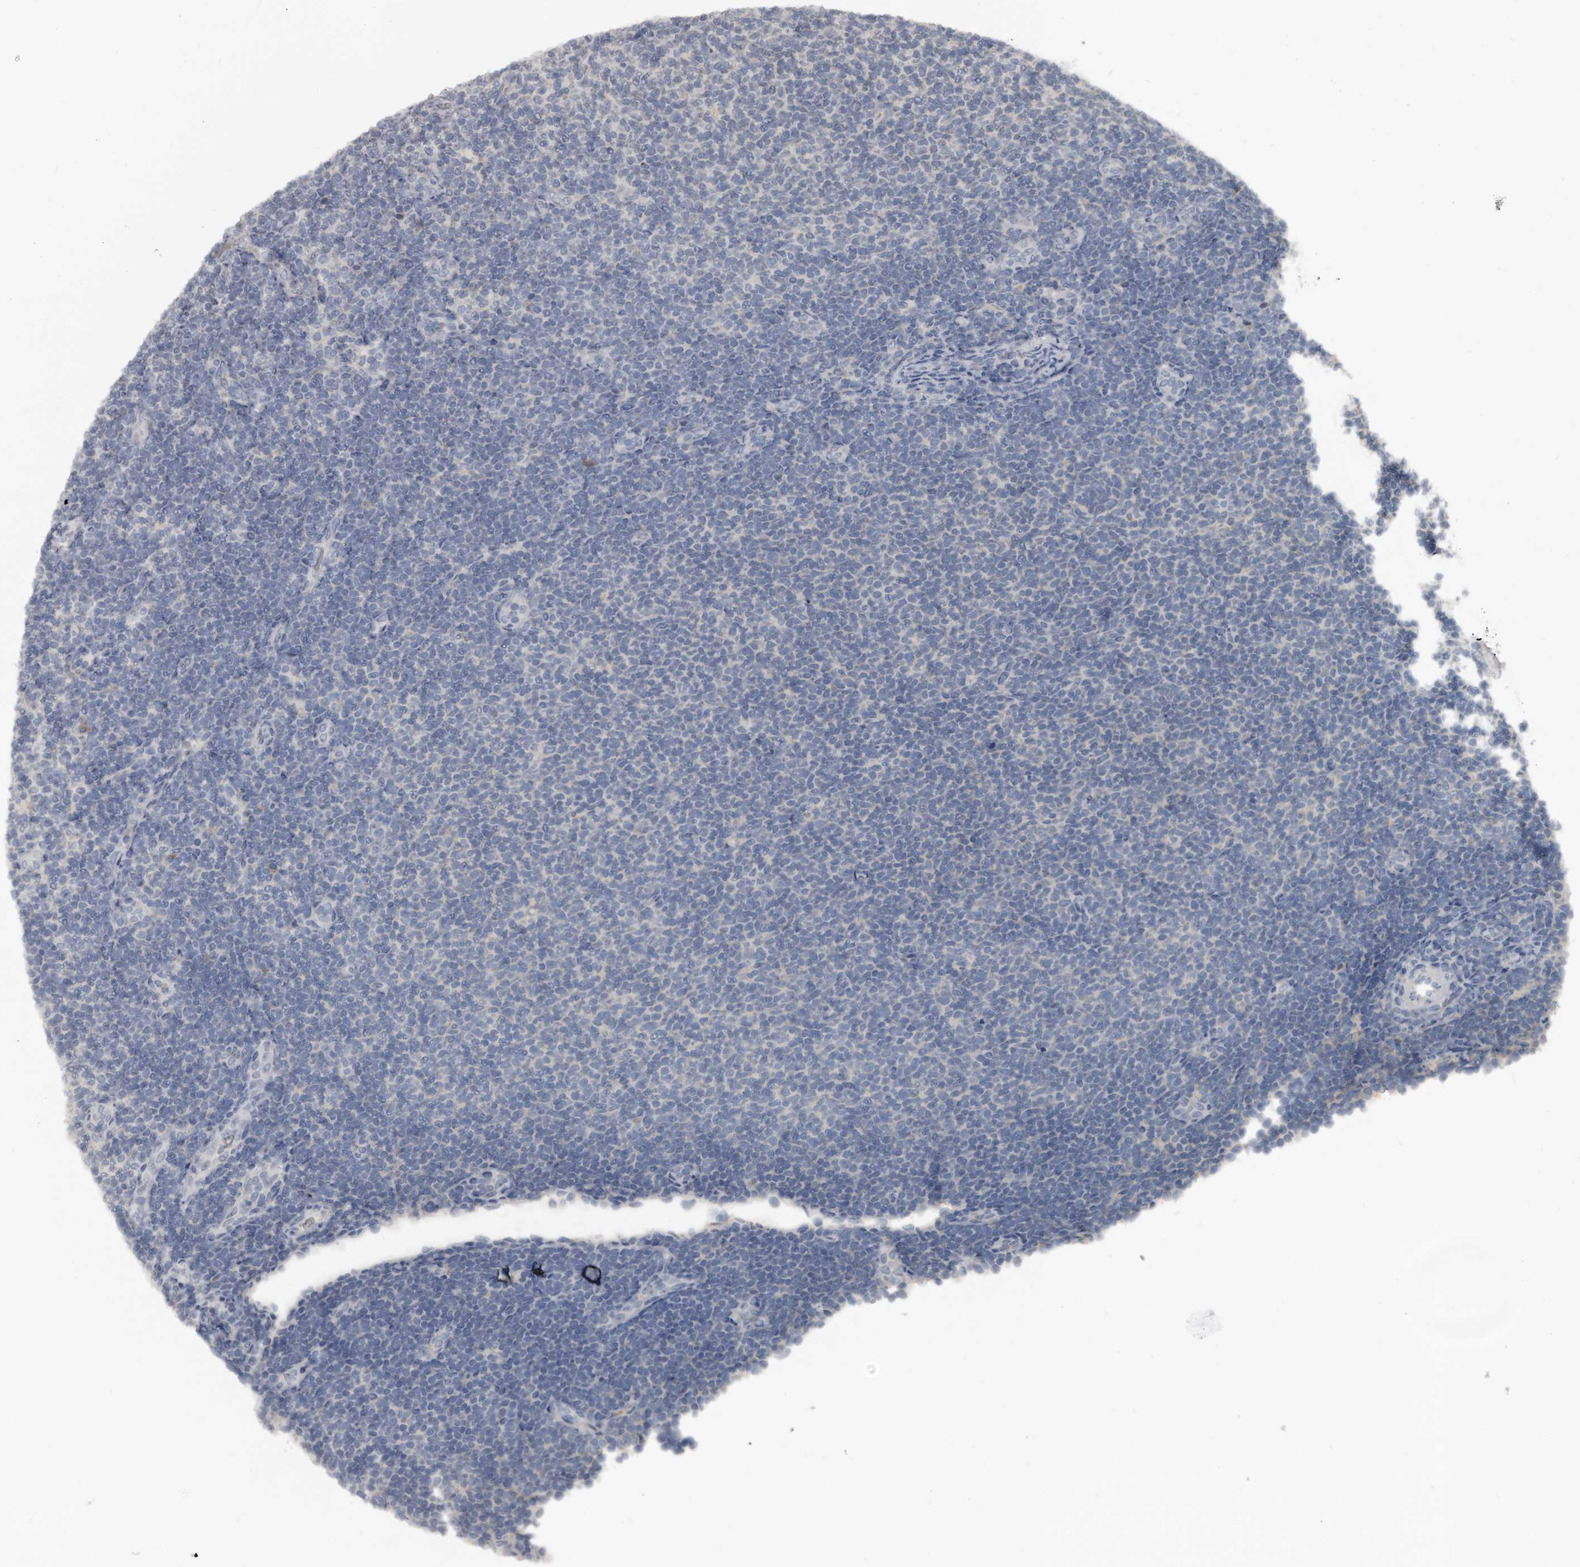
{"staining": {"intensity": "negative", "quantity": "none", "location": "none"}, "tissue": "lymphoma", "cell_type": "Tumor cells", "image_type": "cancer", "snomed": [{"axis": "morphology", "description": "Malignant lymphoma, non-Hodgkin's type, Low grade"}, {"axis": "topography", "description": "Lymph node"}], "caption": "High power microscopy photomicrograph of an immunohistochemistry (IHC) histopathology image of malignant lymphoma, non-Hodgkin's type (low-grade), revealing no significant expression in tumor cells. Nuclei are stained in blue.", "gene": "GREB1", "patient": {"sex": "male", "age": 66}}